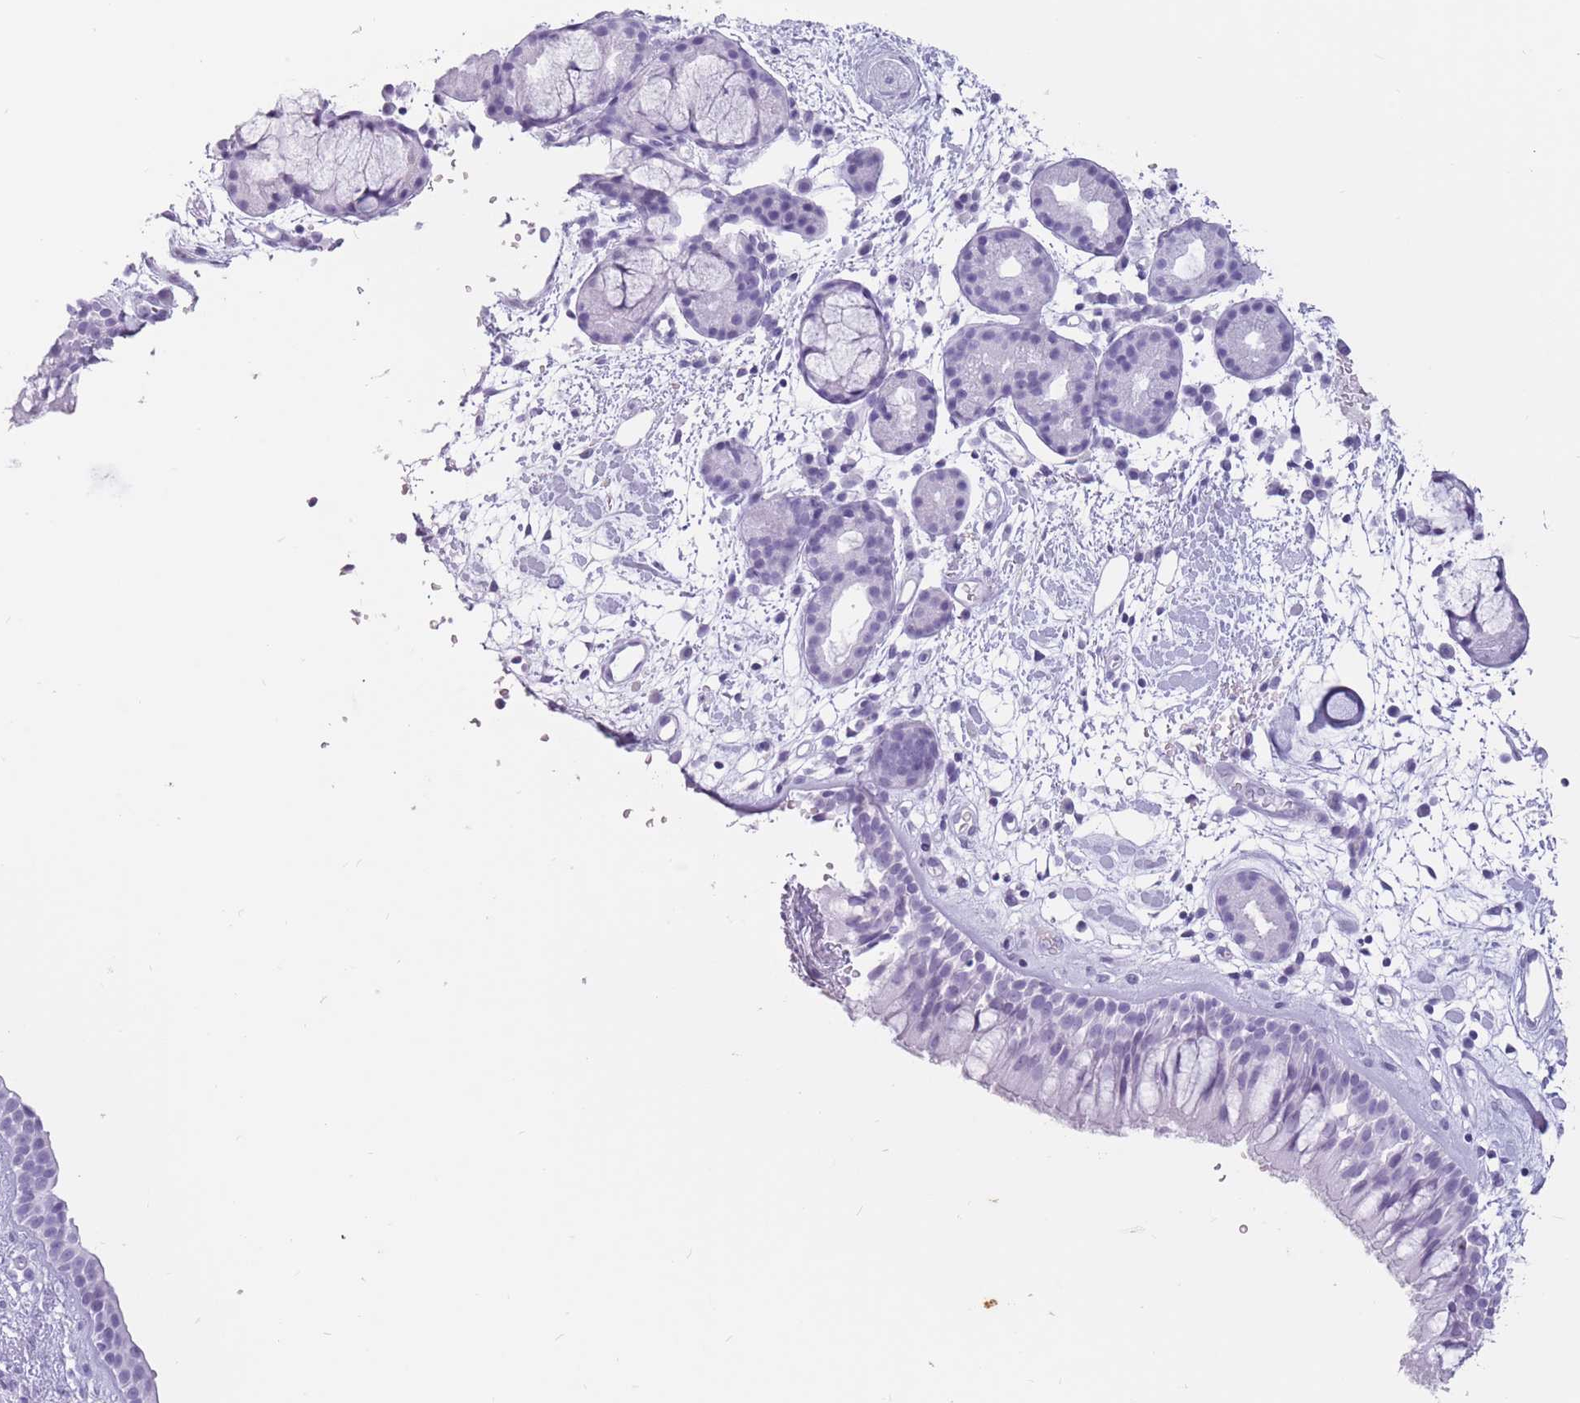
{"staining": {"intensity": "negative", "quantity": "none", "location": "none"}, "tissue": "nasopharynx", "cell_type": "Respiratory epithelial cells", "image_type": "normal", "snomed": [{"axis": "morphology", "description": "Normal tissue, NOS"}, {"axis": "topography", "description": "Nasopharynx"}], "caption": "The micrograph shows no significant expression in respiratory epithelial cells of nasopharynx.", "gene": "PNMA3", "patient": {"sex": "male", "age": 65}}